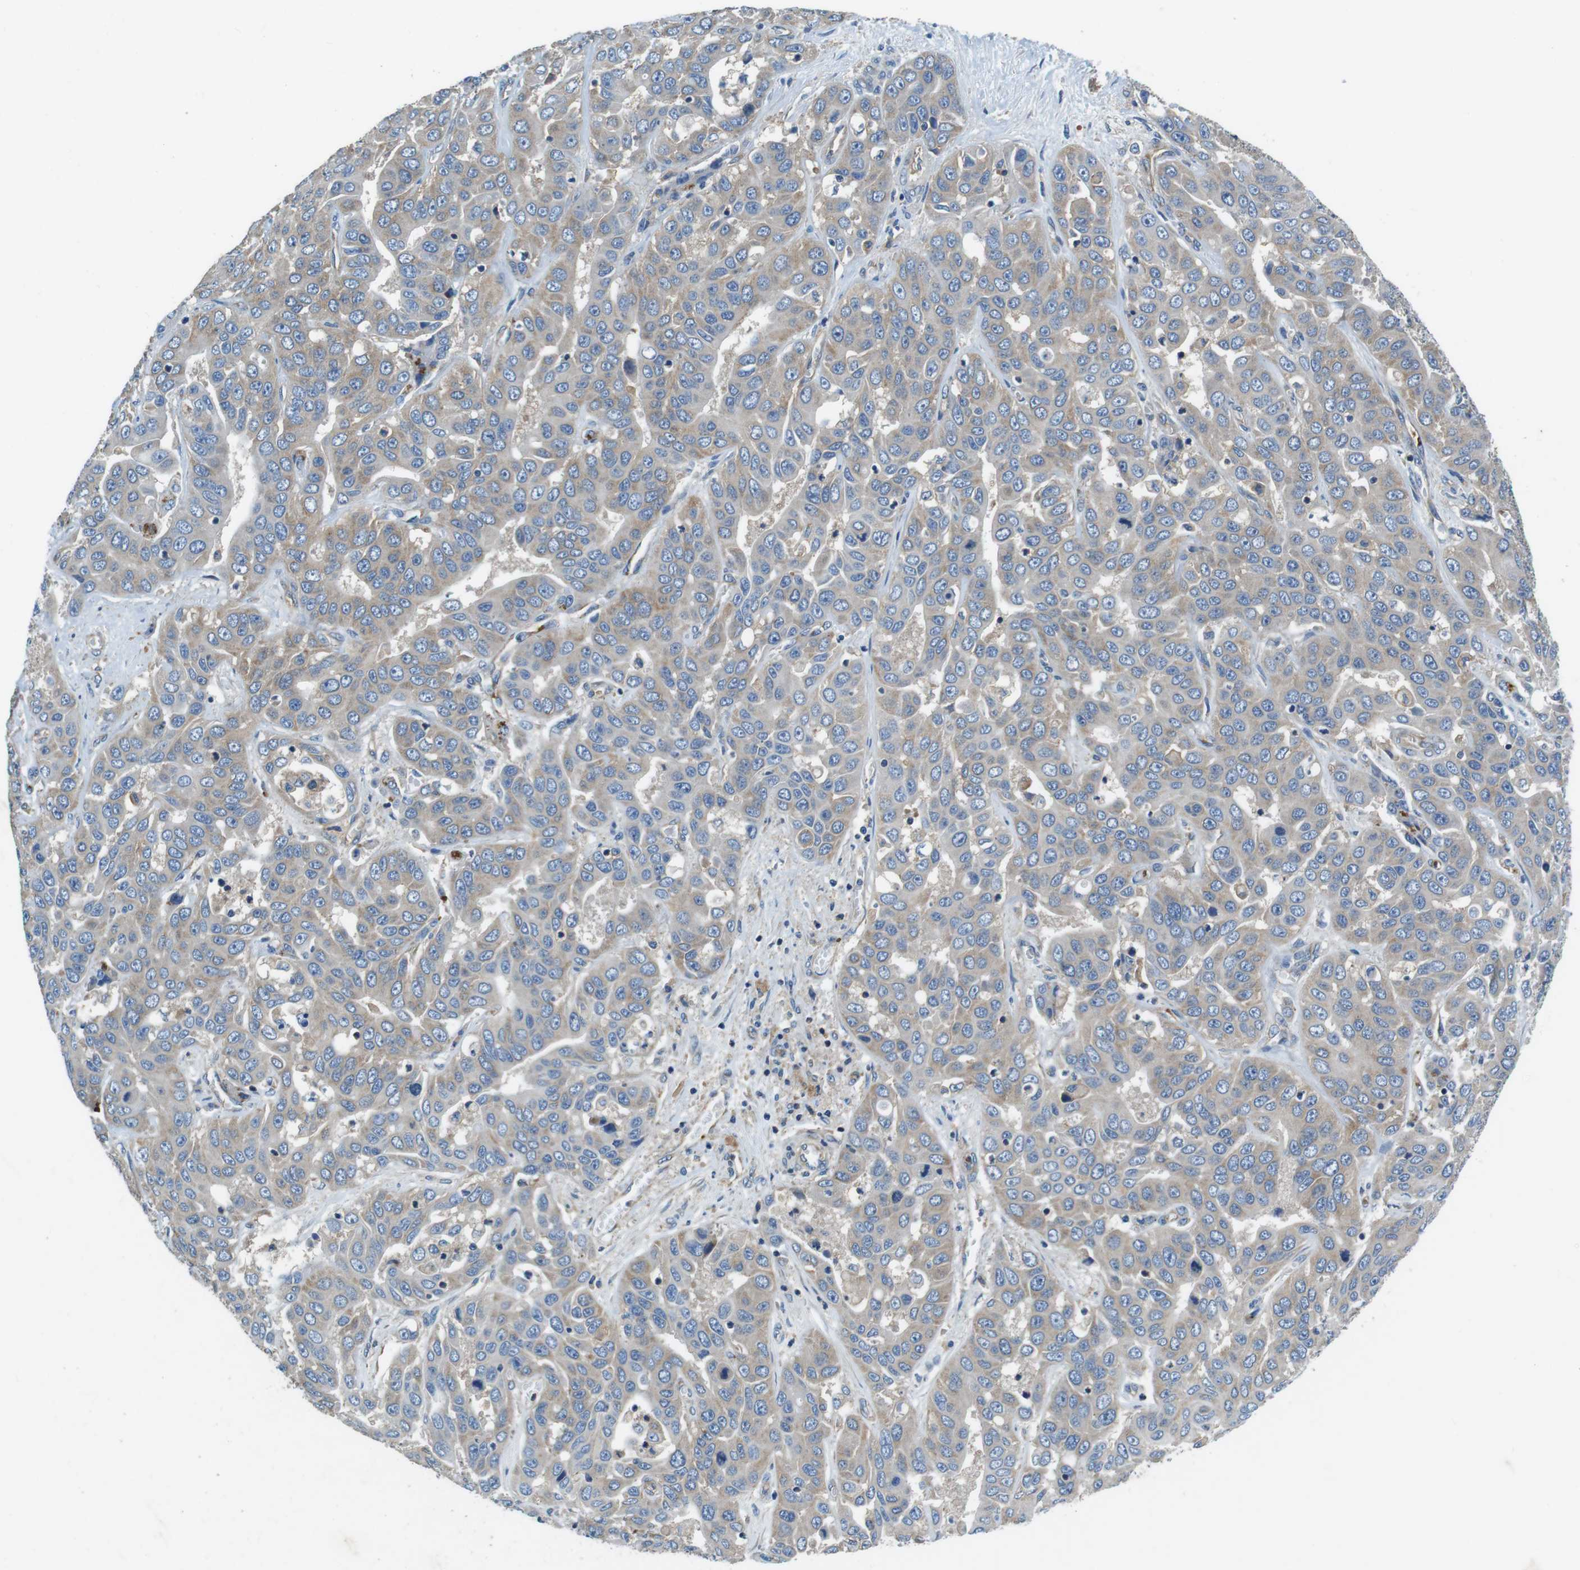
{"staining": {"intensity": "weak", "quantity": "25%-75%", "location": "cytoplasmic/membranous"}, "tissue": "liver cancer", "cell_type": "Tumor cells", "image_type": "cancer", "snomed": [{"axis": "morphology", "description": "Cholangiocarcinoma"}, {"axis": "topography", "description": "Liver"}], "caption": "Immunohistochemical staining of cholangiocarcinoma (liver) shows low levels of weak cytoplasmic/membranous protein positivity in approximately 25%-75% of tumor cells.", "gene": "DENND4C", "patient": {"sex": "female", "age": 52}}